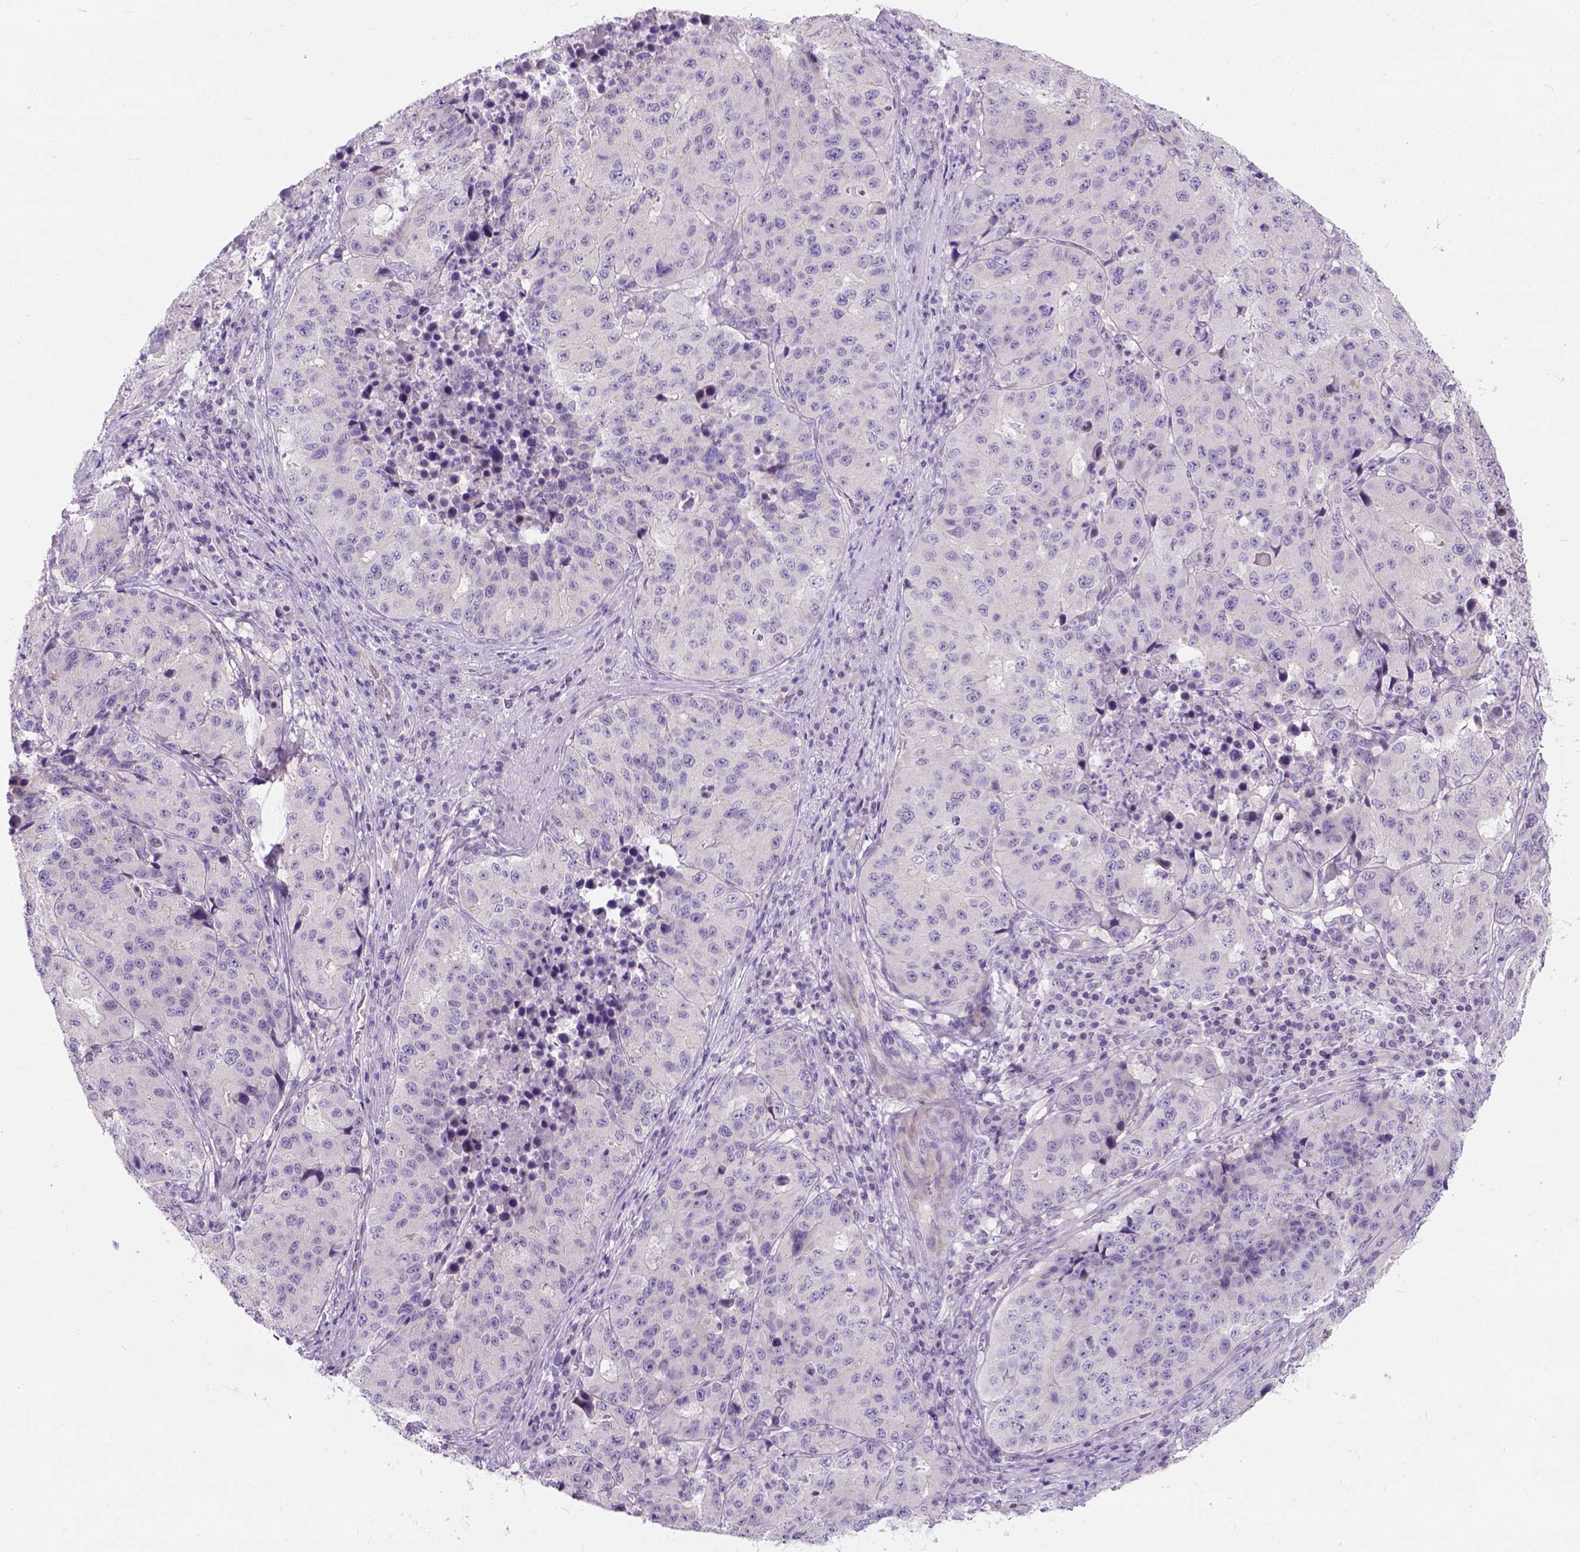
{"staining": {"intensity": "negative", "quantity": "none", "location": "none"}, "tissue": "stomach cancer", "cell_type": "Tumor cells", "image_type": "cancer", "snomed": [{"axis": "morphology", "description": "Adenocarcinoma, NOS"}, {"axis": "topography", "description": "Stomach"}], "caption": "Human stomach adenocarcinoma stained for a protein using immunohistochemistry (IHC) reveals no staining in tumor cells.", "gene": "C20orf144", "patient": {"sex": "male", "age": 71}}